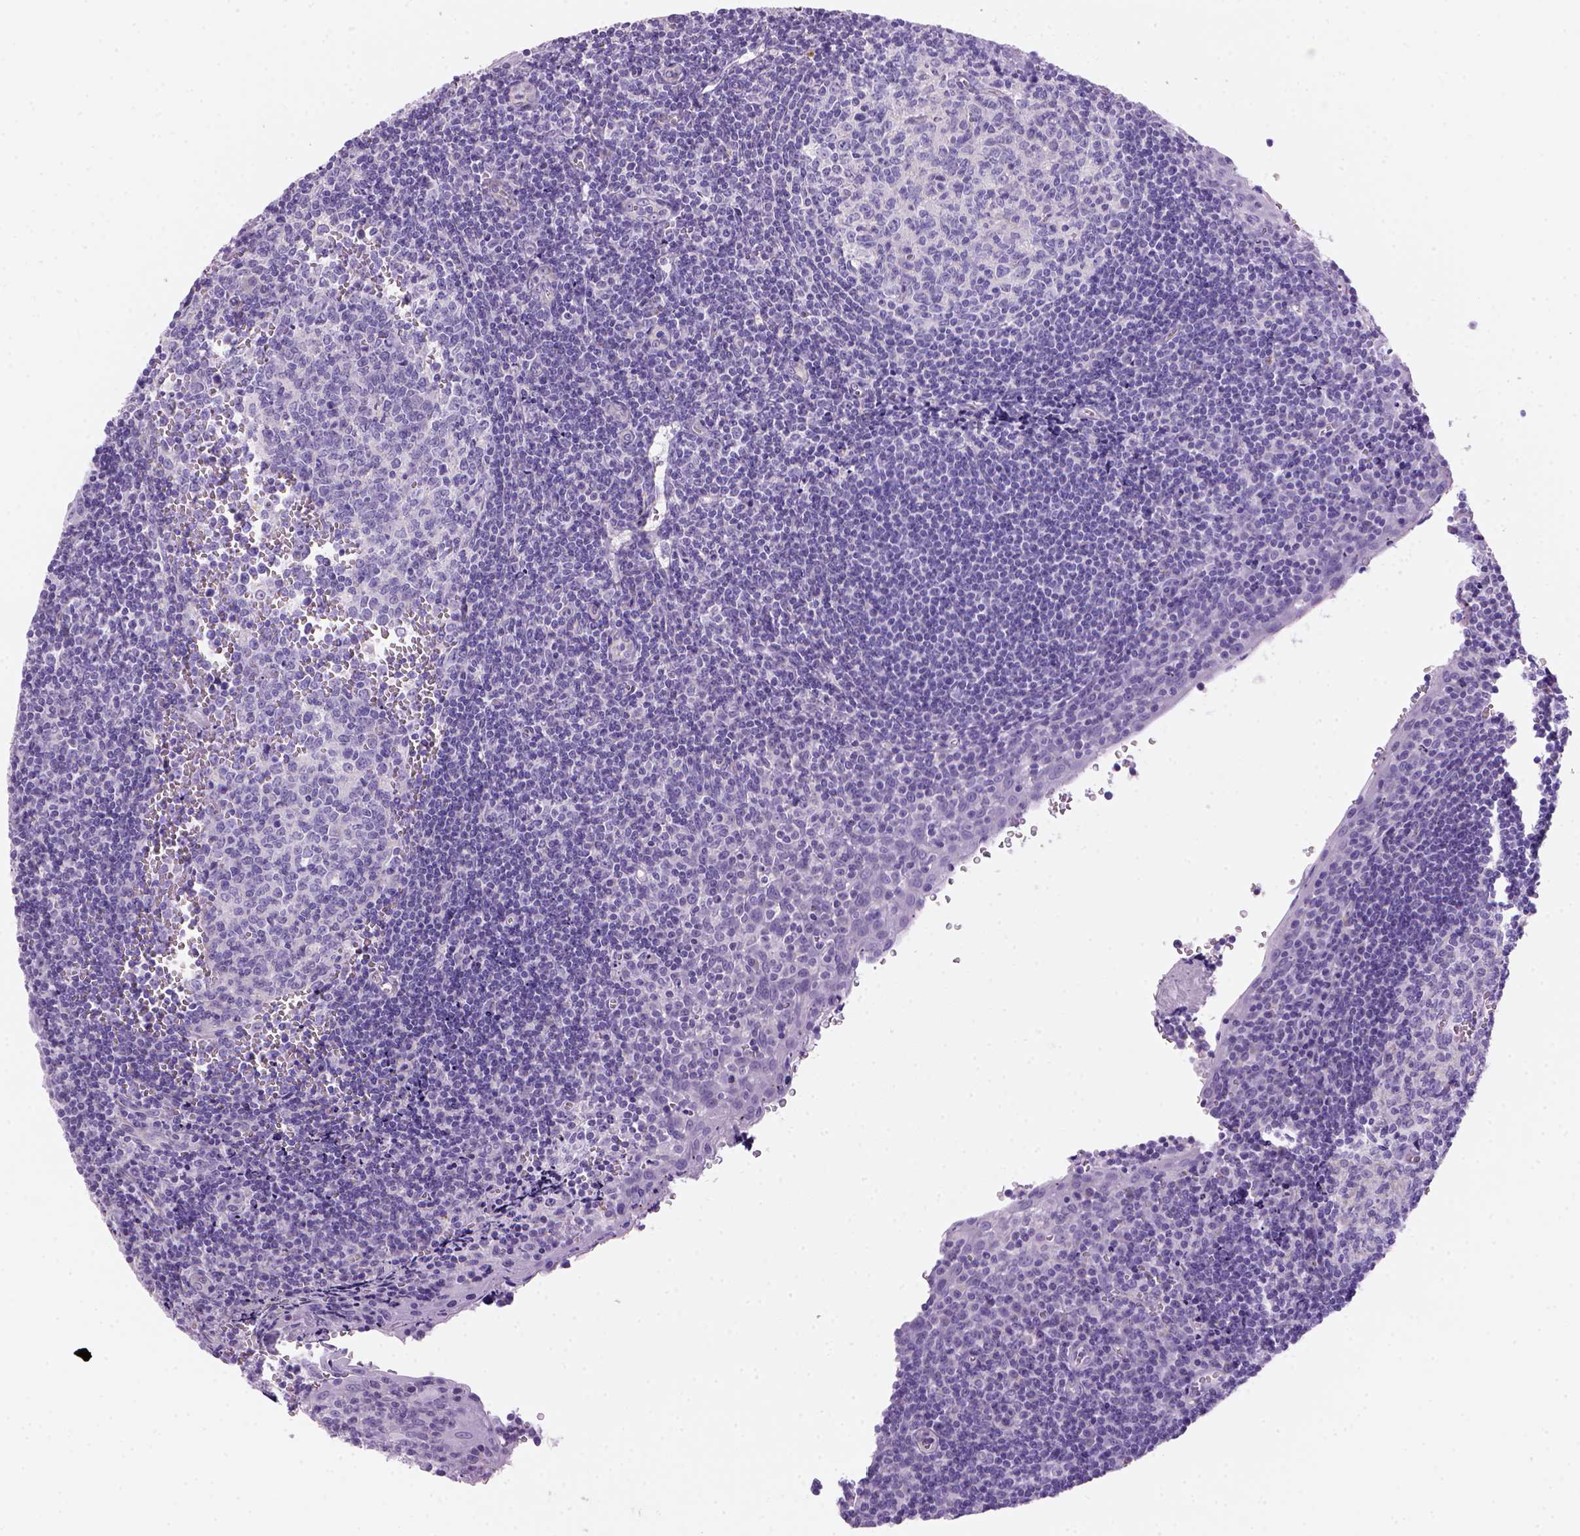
{"staining": {"intensity": "negative", "quantity": "none", "location": "none"}, "tissue": "tonsil", "cell_type": "Germinal center cells", "image_type": "normal", "snomed": [{"axis": "morphology", "description": "Normal tissue, NOS"}, {"axis": "morphology", "description": "Inflammation, NOS"}, {"axis": "topography", "description": "Tonsil"}], "caption": "This is an immunohistochemistry image of benign human tonsil. There is no staining in germinal center cells.", "gene": "ARHGEF33", "patient": {"sex": "female", "age": 31}}